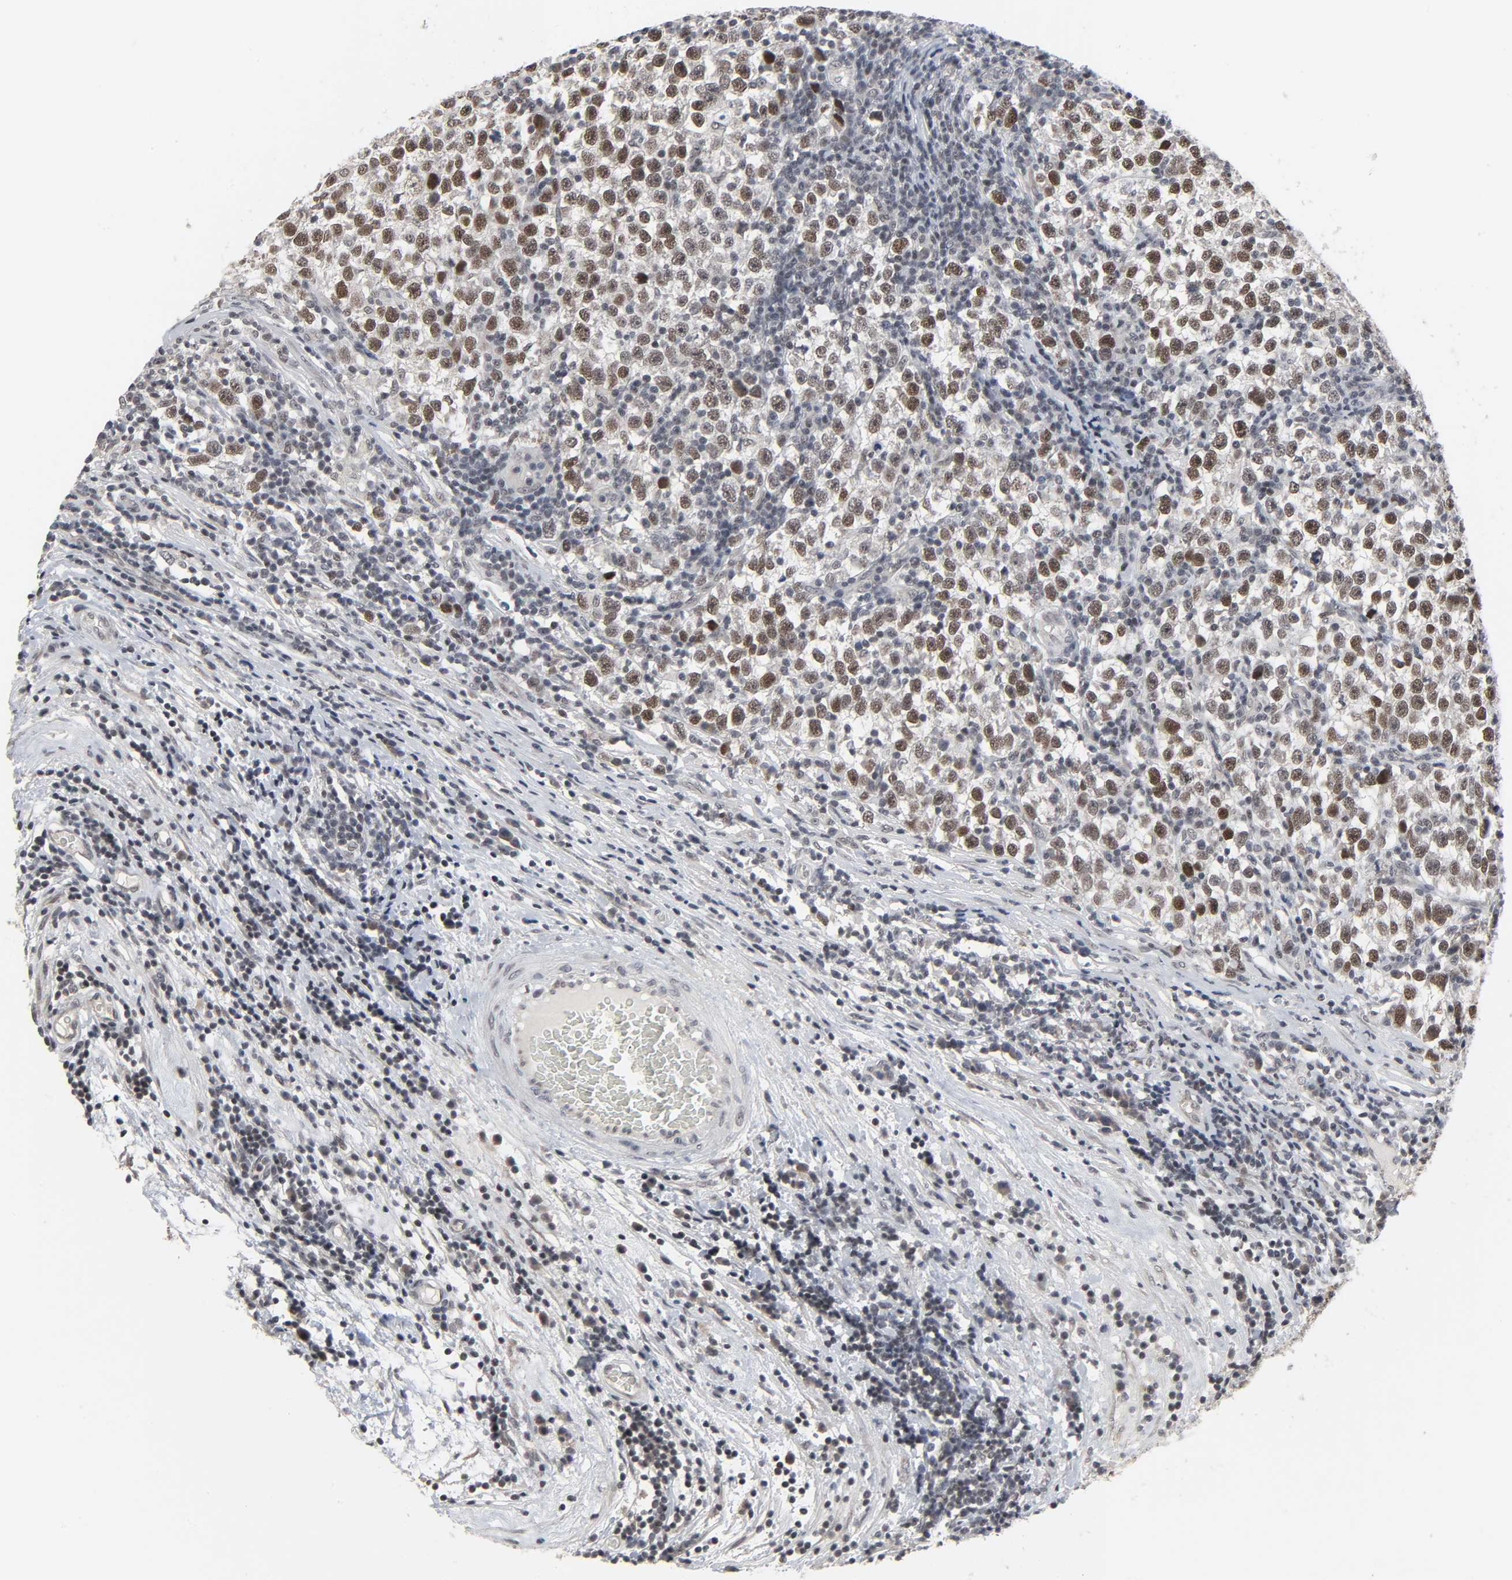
{"staining": {"intensity": "strong", "quantity": ">75%", "location": "nuclear"}, "tissue": "testis cancer", "cell_type": "Tumor cells", "image_type": "cancer", "snomed": [{"axis": "morphology", "description": "Seminoma, NOS"}, {"axis": "topography", "description": "Testis"}], "caption": "A brown stain shows strong nuclear staining of a protein in seminoma (testis) tumor cells.", "gene": "MUC1", "patient": {"sex": "male", "age": 43}}